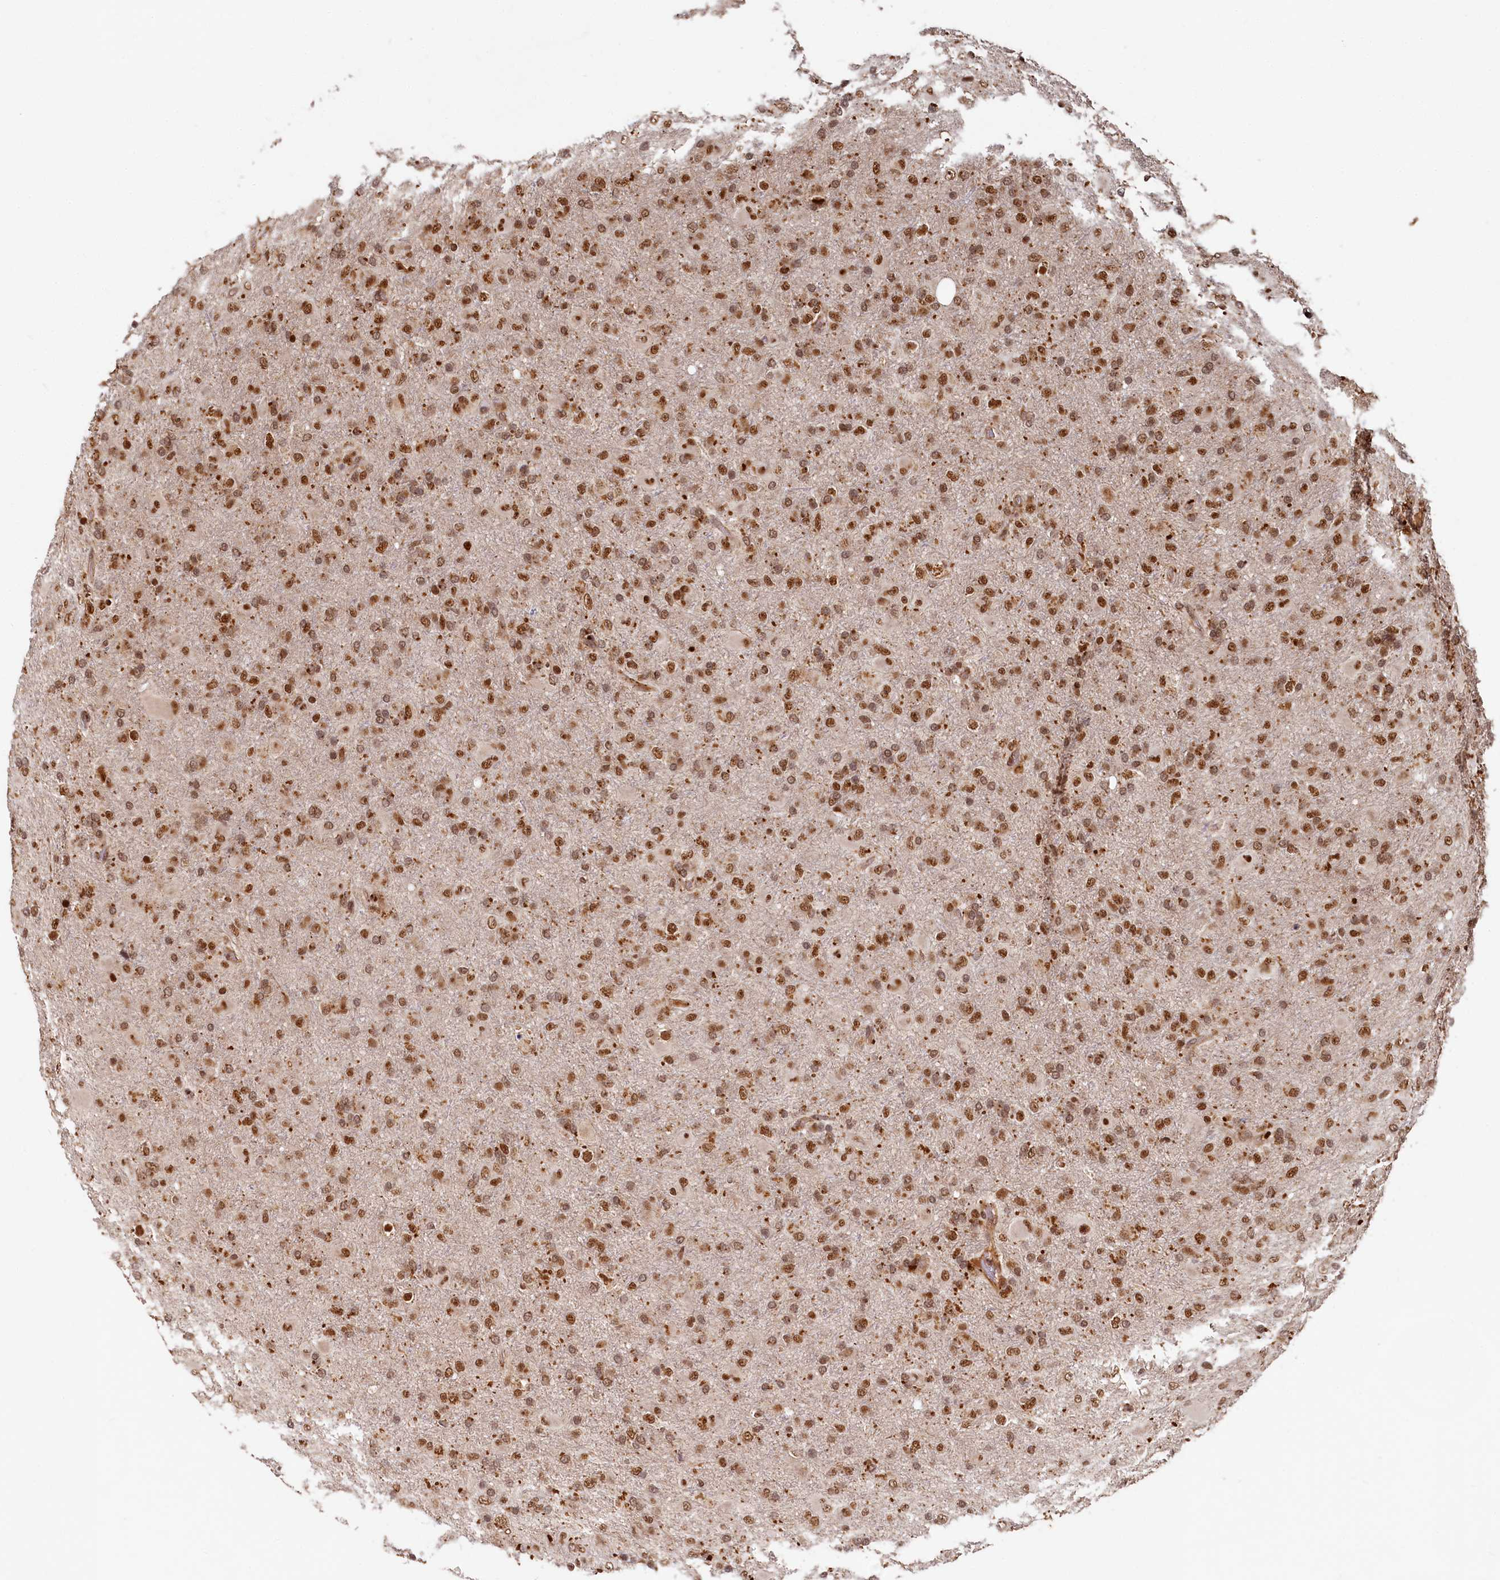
{"staining": {"intensity": "strong", "quantity": ">75%", "location": "nuclear"}, "tissue": "glioma", "cell_type": "Tumor cells", "image_type": "cancer", "snomed": [{"axis": "morphology", "description": "Glioma, malignant, Low grade"}, {"axis": "topography", "description": "Brain"}], "caption": "A brown stain shows strong nuclear staining of a protein in glioma tumor cells.", "gene": "TRIM23", "patient": {"sex": "male", "age": 65}}